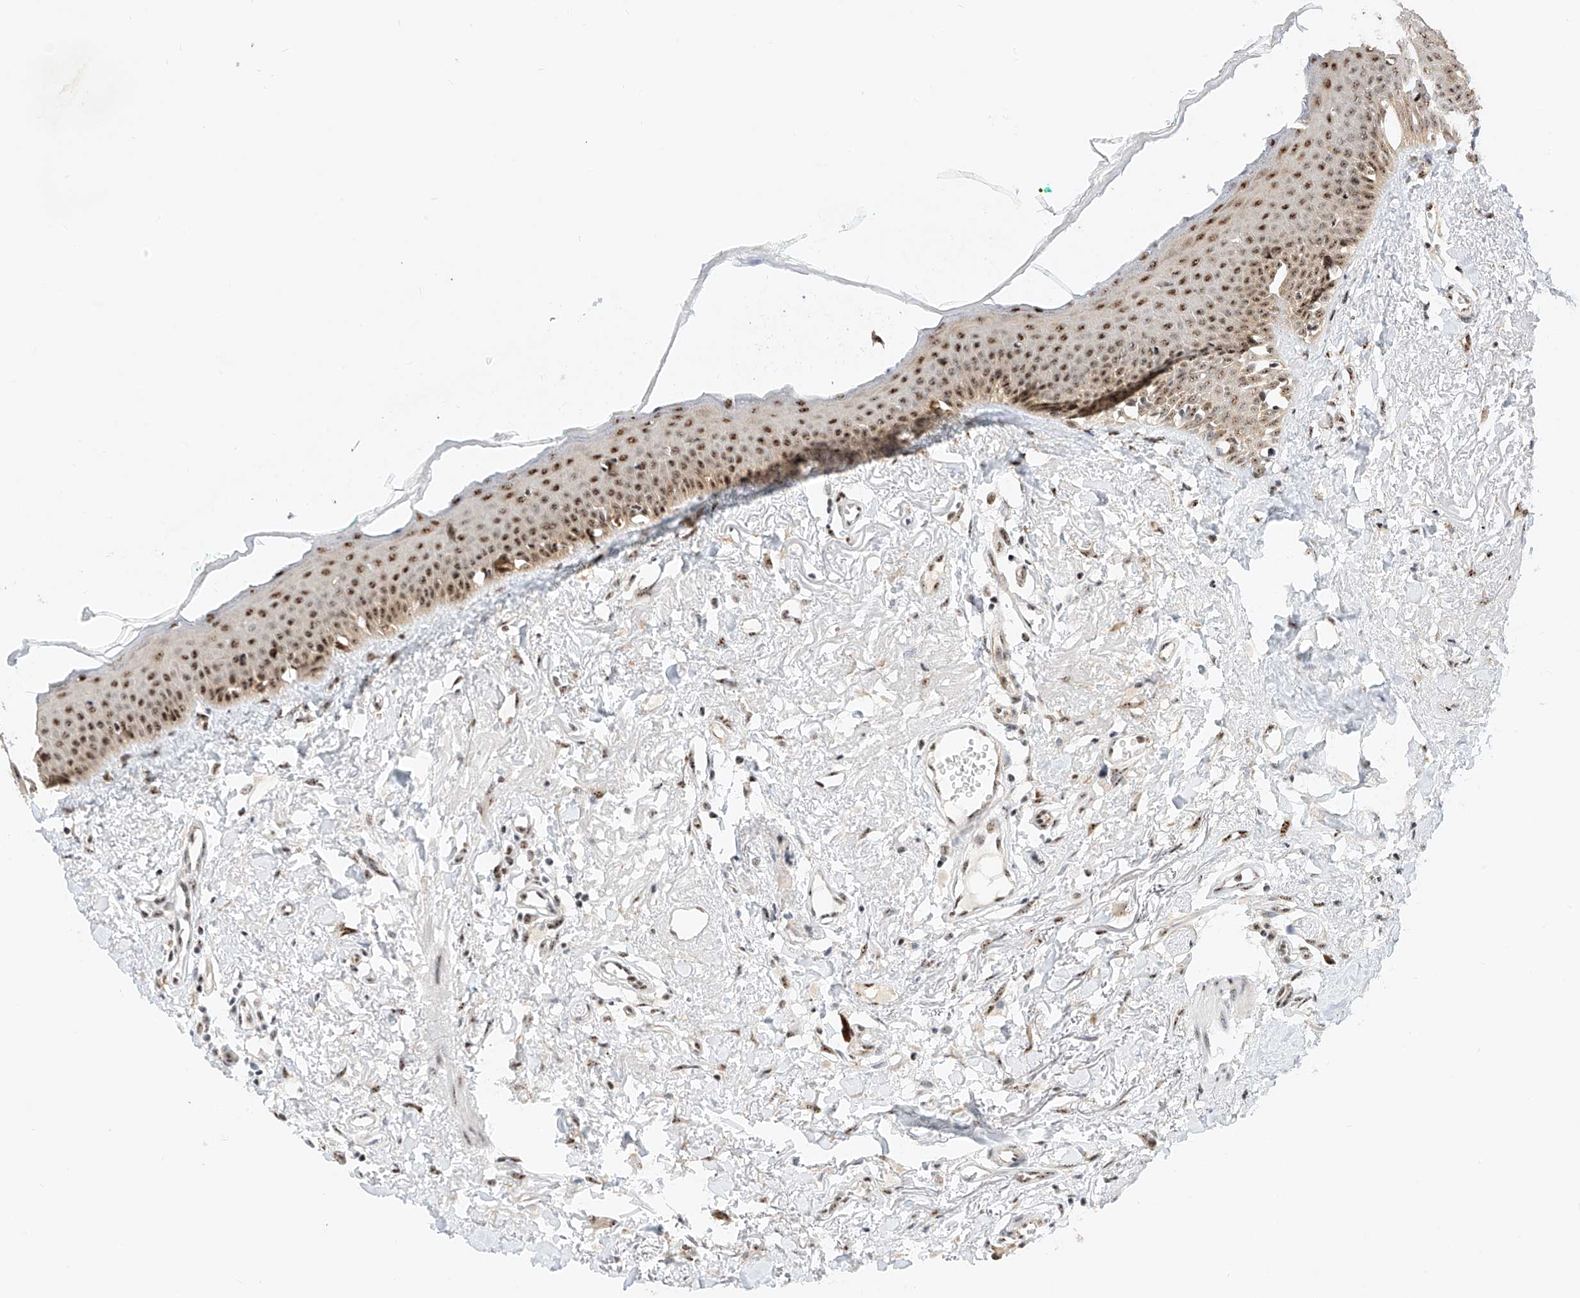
{"staining": {"intensity": "strong", "quantity": ">75%", "location": "nuclear"}, "tissue": "oral mucosa", "cell_type": "Squamous epithelial cells", "image_type": "normal", "snomed": [{"axis": "morphology", "description": "Normal tissue, NOS"}, {"axis": "topography", "description": "Oral tissue"}], "caption": "There is high levels of strong nuclear staining in squamous epithelial cells of benign oral mucosa, as demonstrated by immunohistochemical staining (brown color).", "gene": "ATXN7L2", "patient": {"sex": "female", "age": 70}}